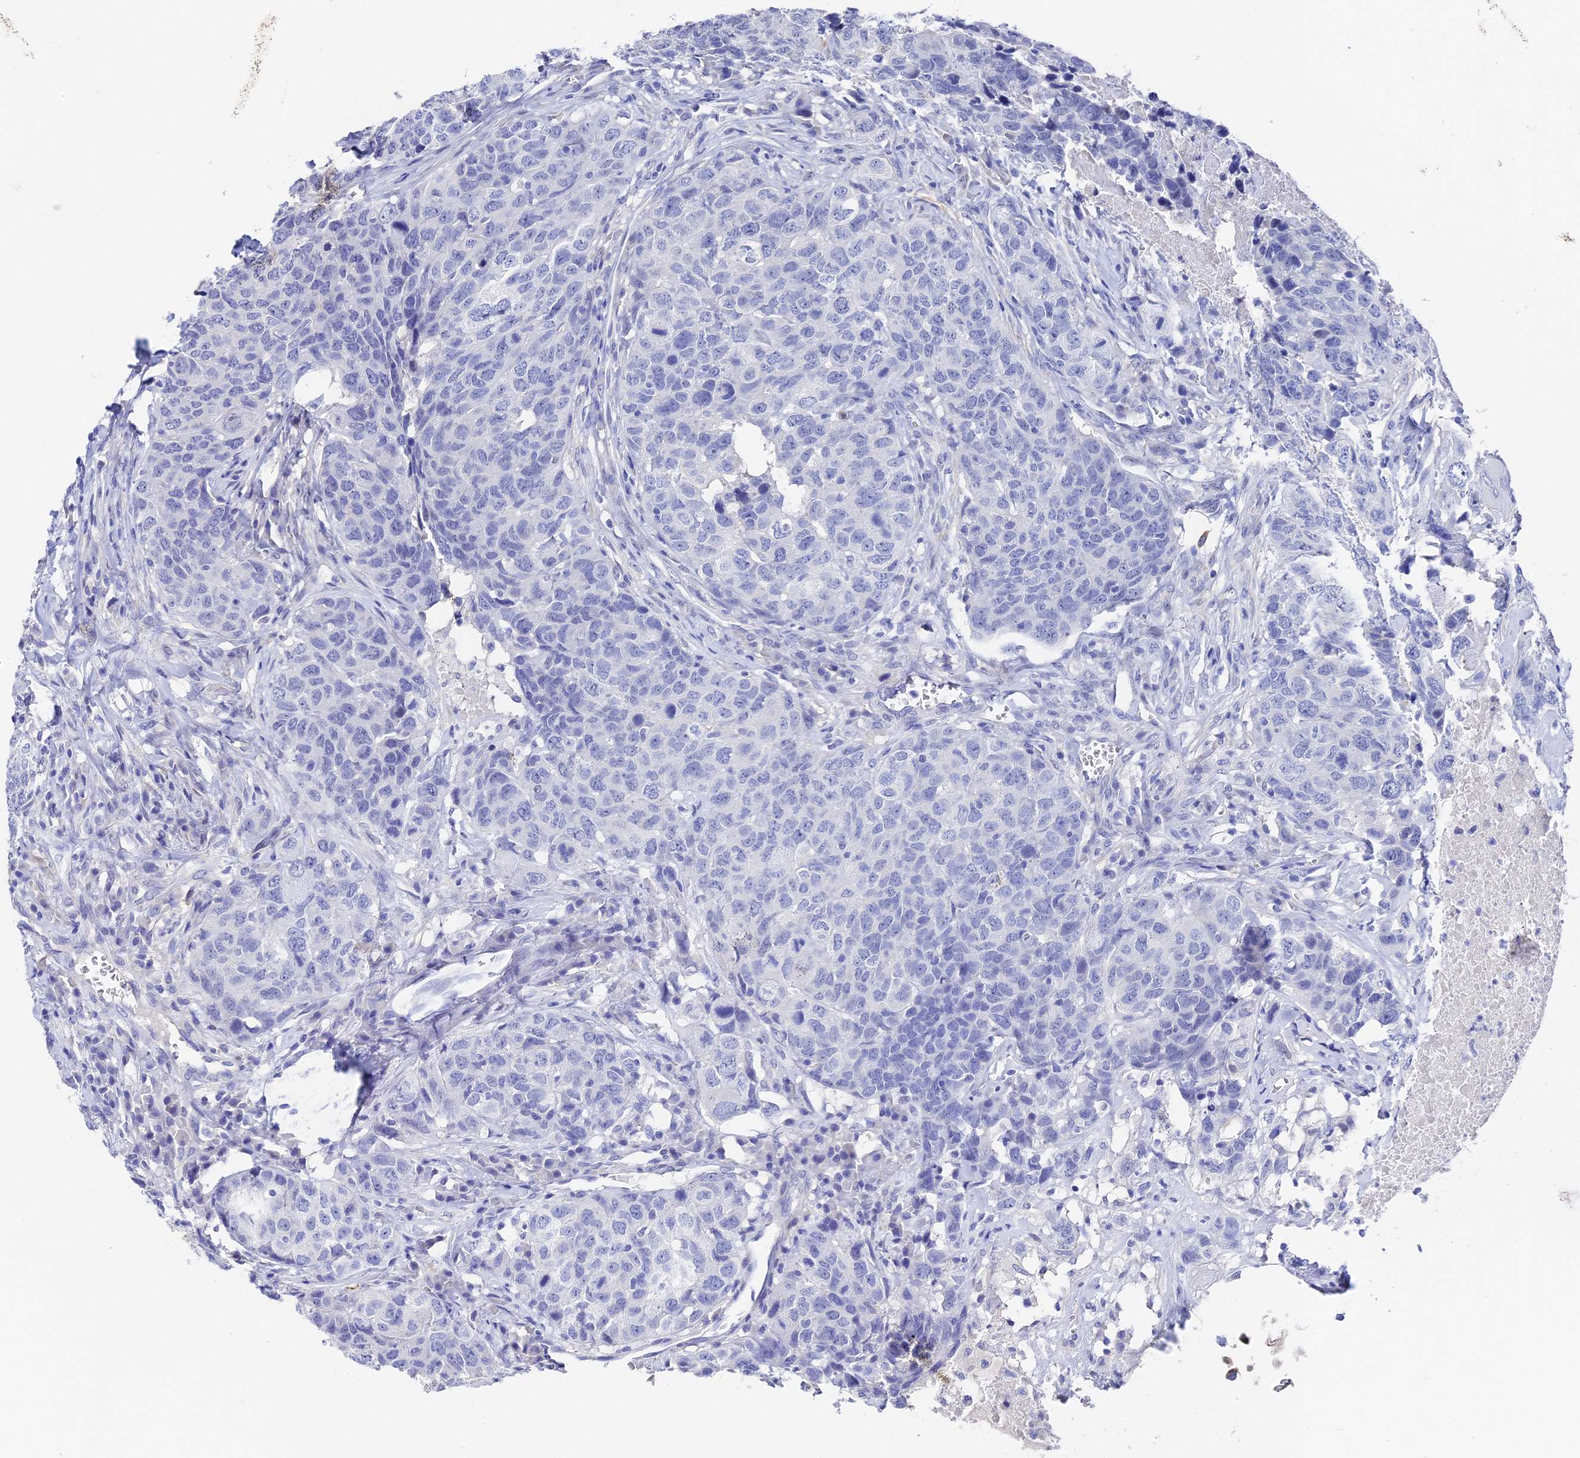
{"staining": {"intensity": "negative", "quantity": "none", "location": "none"}, "tissue": "head and neck cancer", "cell_type": "Tumor cells", "image_type": "cancer", "snomed": [{"axis": "morphology", "description": "Squamous cell carcinoma, NOS"}, {"axis": "topography", "description": "Head-Neck"}], "caption": "There is no significant expression in tumor cells of squamous cell carcinoma (head and neck). The staining is performed using DAB brown chromogen with nuclei counter-stained in using hematoxylin.", "gene": "VPS33B", "patient": {"sex": "male", "age": 66}}